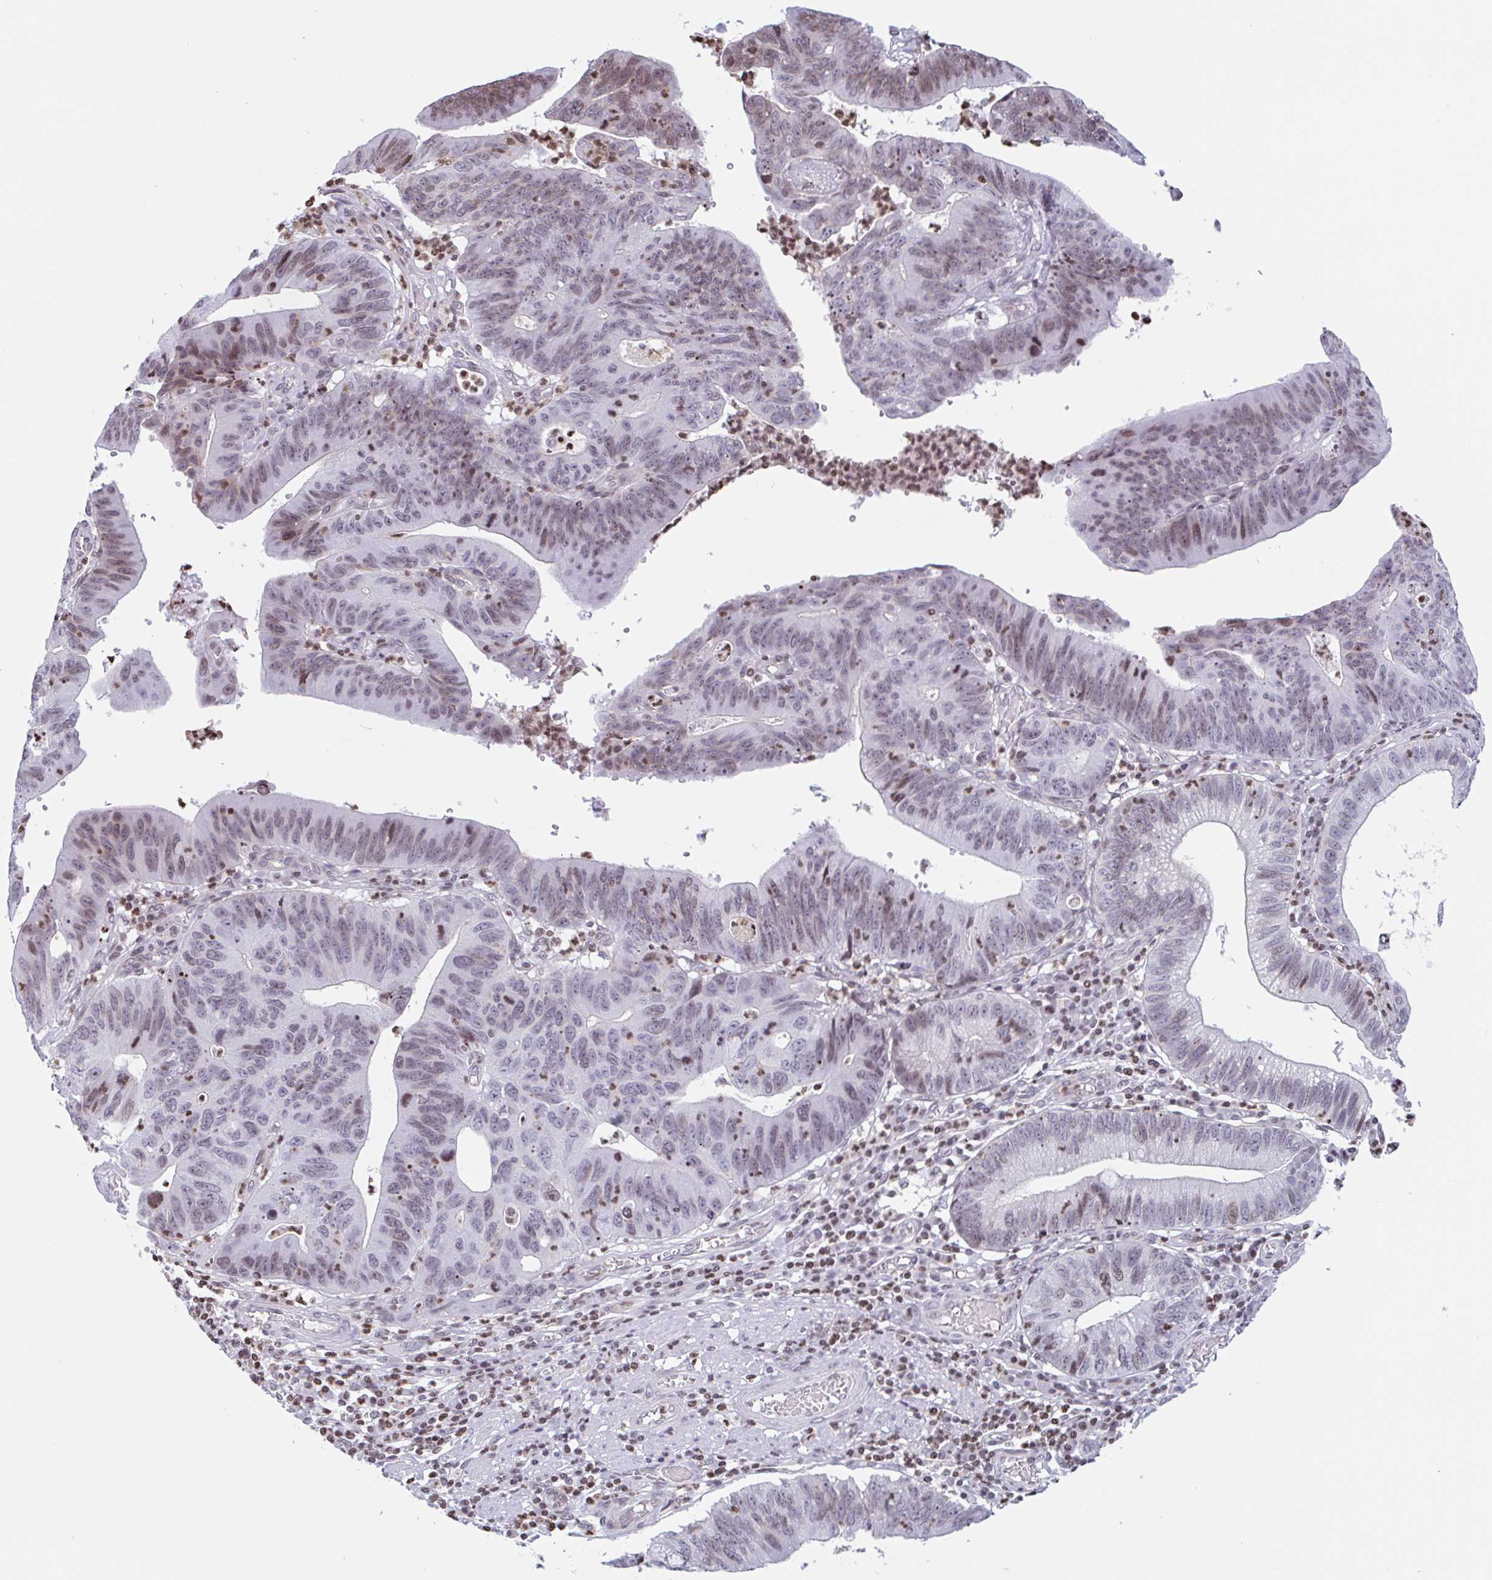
{"staining": {"intensity": "weak", "quantity": ">75%", "location": "nuclear"}, "tissue": "stomach cancer", "cell_type": "Tumor cells", "image_type": "cancer", "snomed": [{"axis": "morphology", "description": "Adenocarcinoma, NOS"}, {"axis": "topography", "description": "Stomach"}], "caption": "A brown stain shows weak nuclear staining of a protein in human adenocarcinoma (stomach) tumor cells.", "gene": "NOL6", "patient": {"sex": "male", "age": 59}}